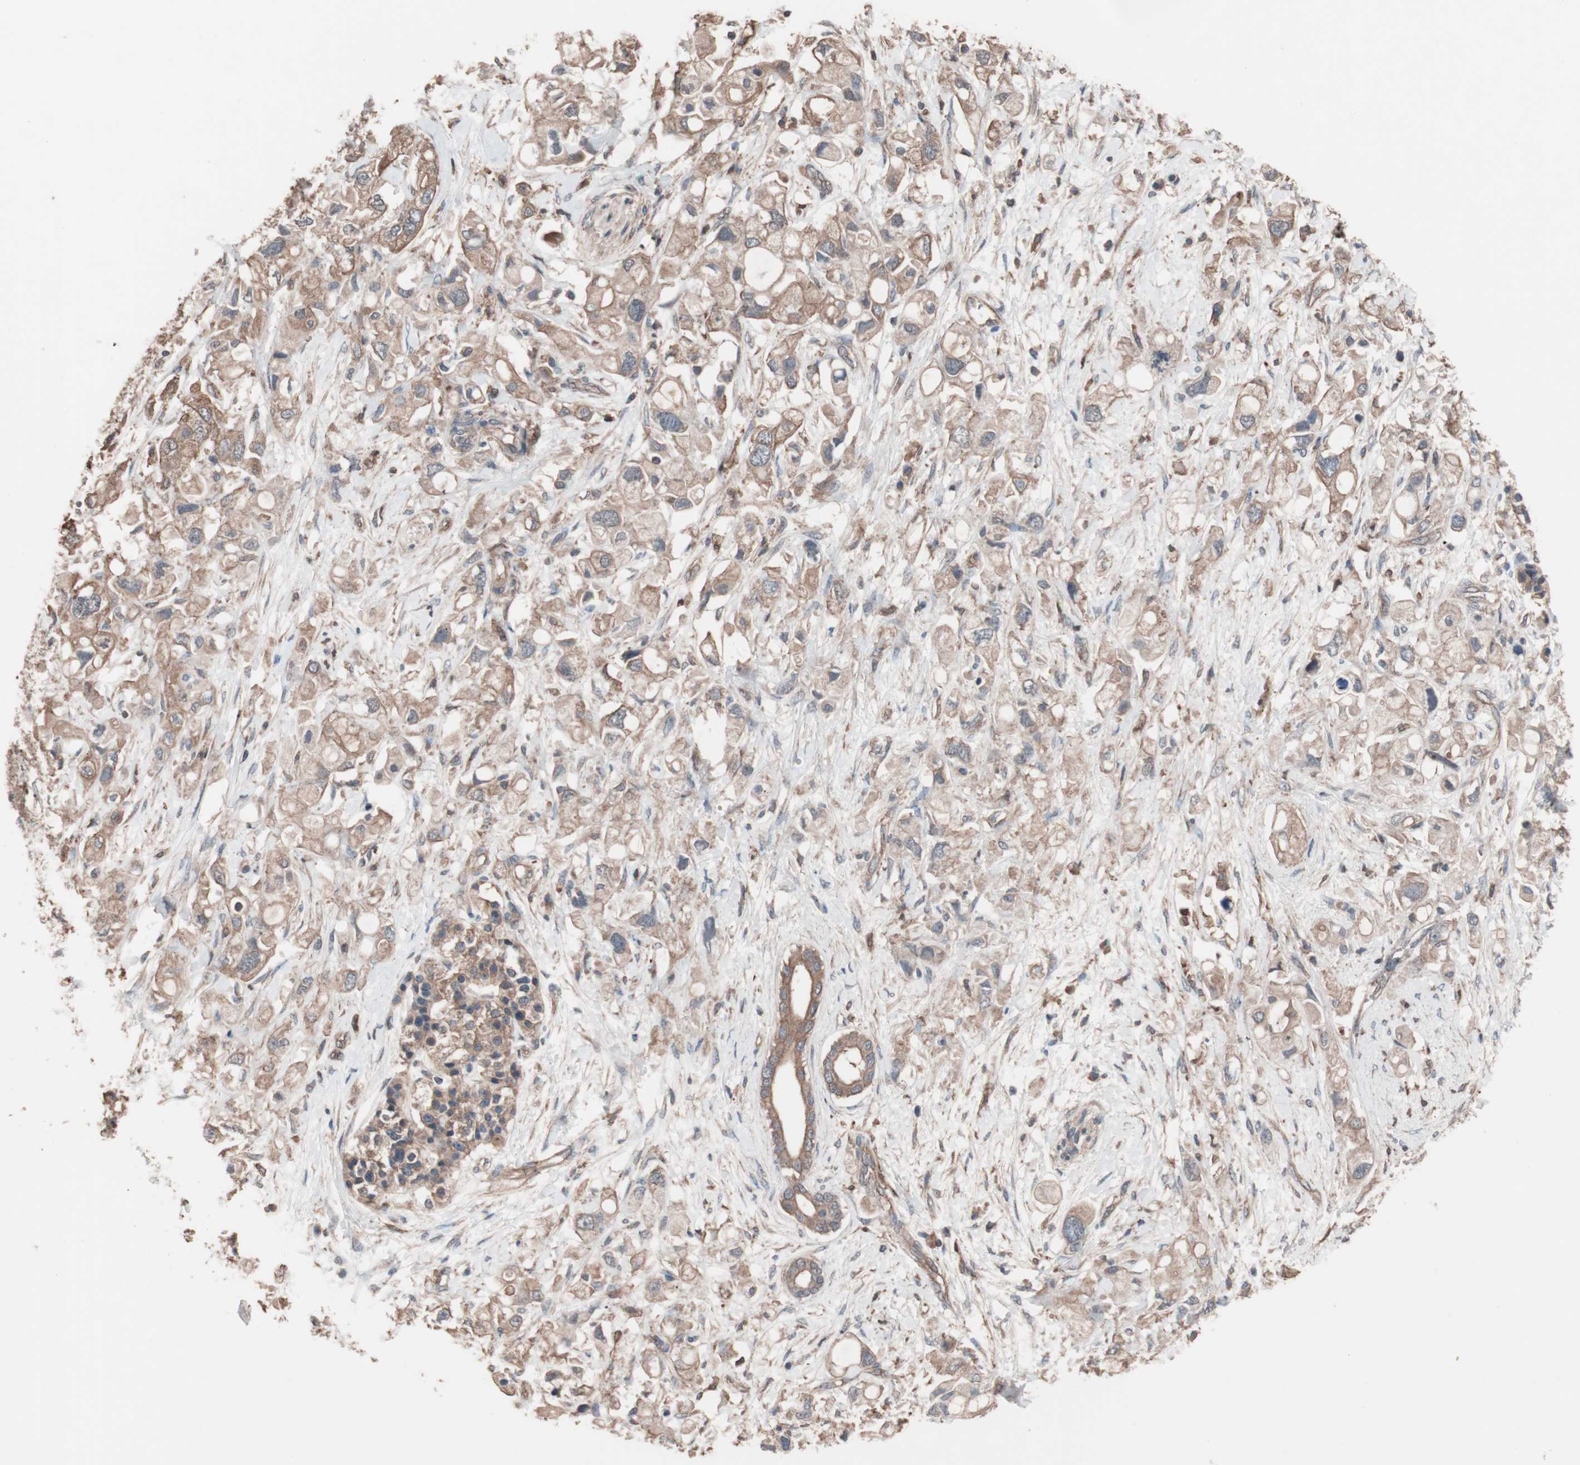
{"staining": {"intensity": "moderate", "quantity": ">75%", "location": "cytoplasmic/membranous"}, "tissue": "pancreatic cancer", "cell_type": "Tumor cells", "image_type": "cancer", "snomed": [{"axis": "morphology", "description": "Adenocarcinoma, NOS"}, {"axis": "topography", "description": "Pancreas"}], "caption": "Protein expression by IHC demonstrates moderate cytoplasmic/membranous positivity in about >75% of tumor cells in pancreatic cancer (adenocarcinoma). (DAB (3,3'-diaminobenzidine) IHC with brightfield microscopy, high magnification).", "gene": "ATG7", "patient": {"sex": "female", "age": 56}}